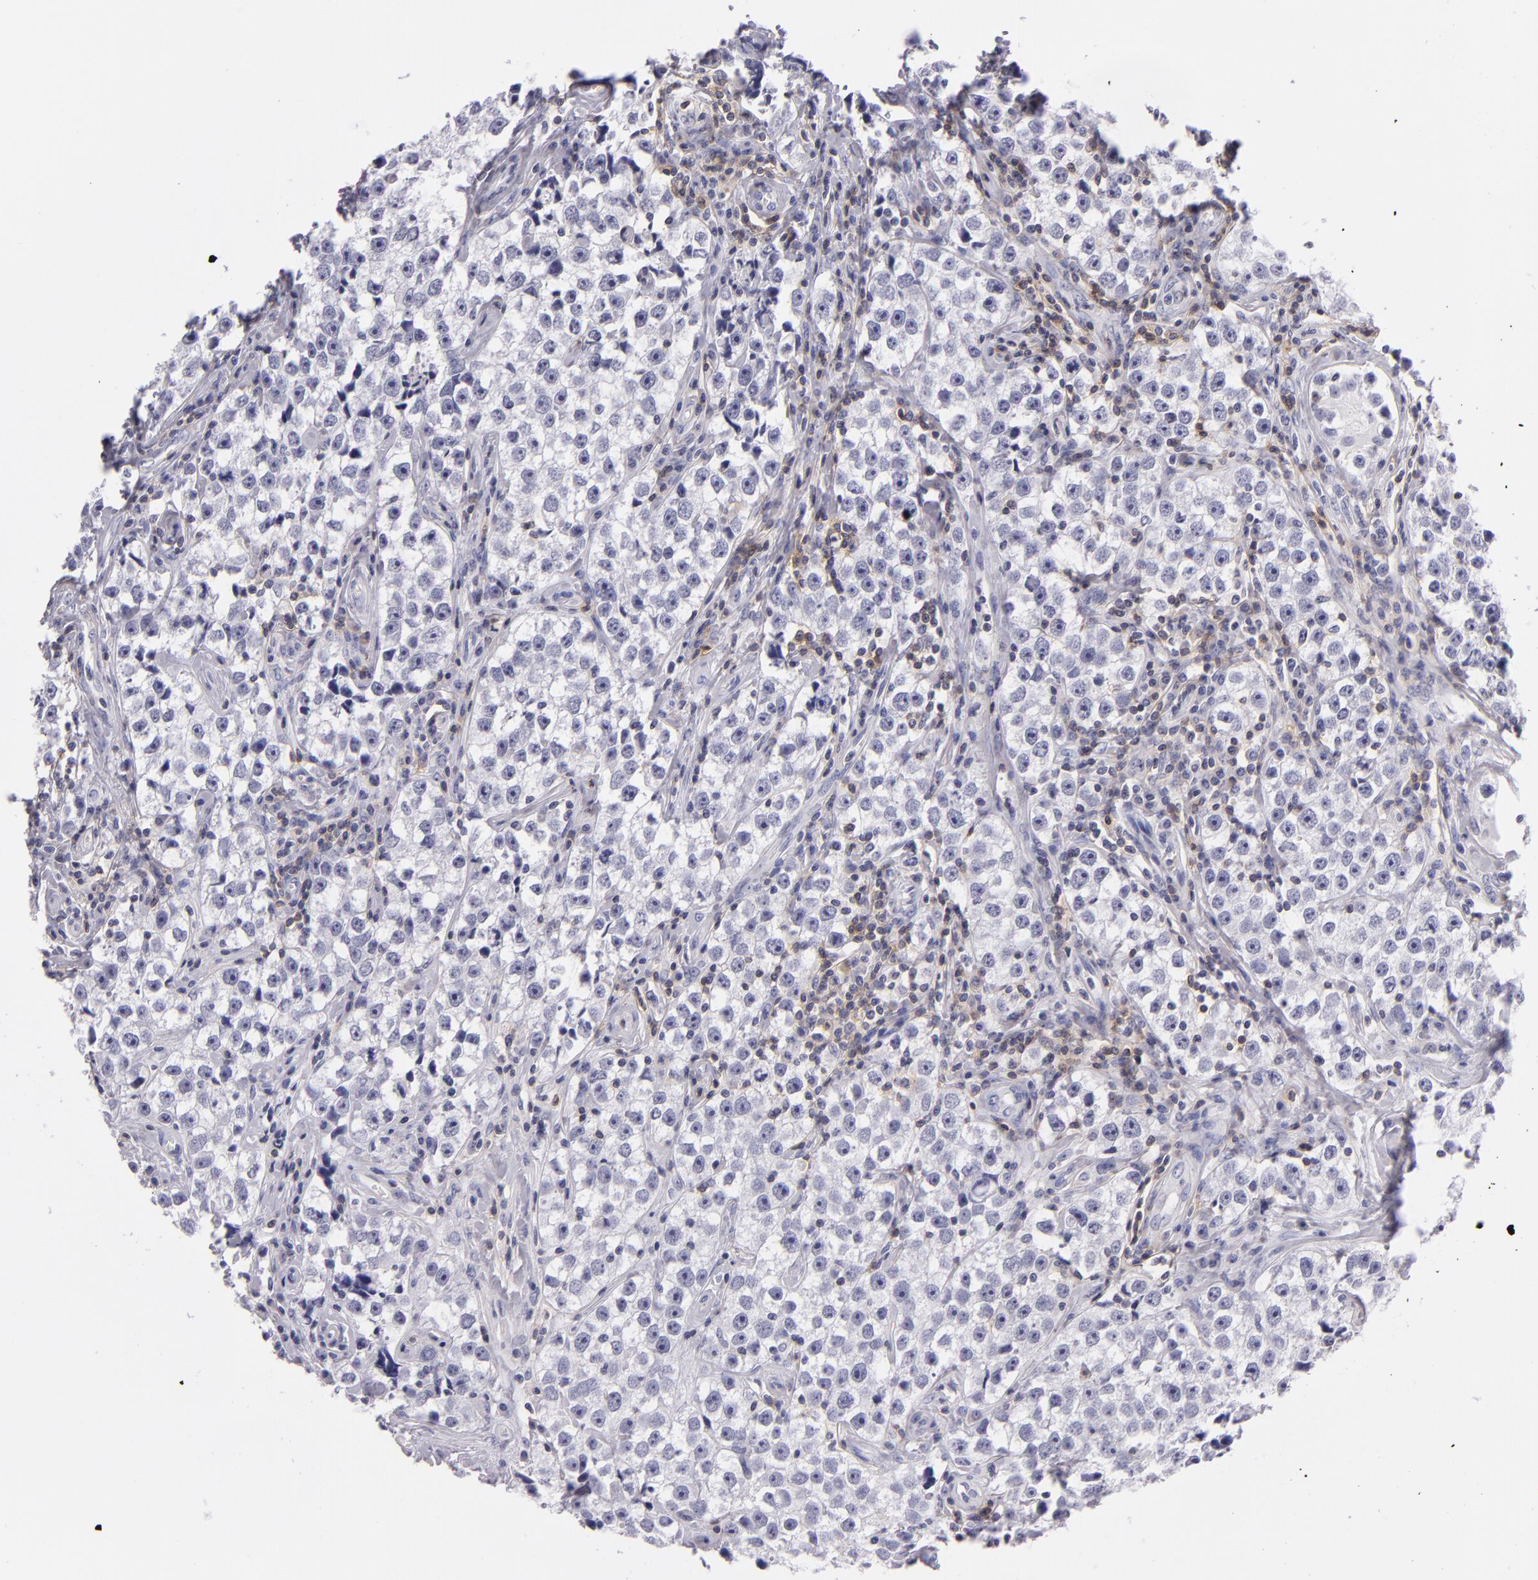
{"staining": {"intensity": "negative", "quantity": "none", "location": "none"}, "tissue": "testis cancer", "cell_type": "Tumor cells", "image_type": "cancer", "snomed": [{"axis": "morphology", "description": "Seminoma, NOS"}, {"axis": "topography", "description": "Testis"}], "caption": "Tumor cells are negative for brown protein staining in seminoma (testis). (Immunohistochemistry (ihc), brightfield microscopy, high magnification).", "gene": "CD48", "patient": {"sex": "male", "age": 32}}